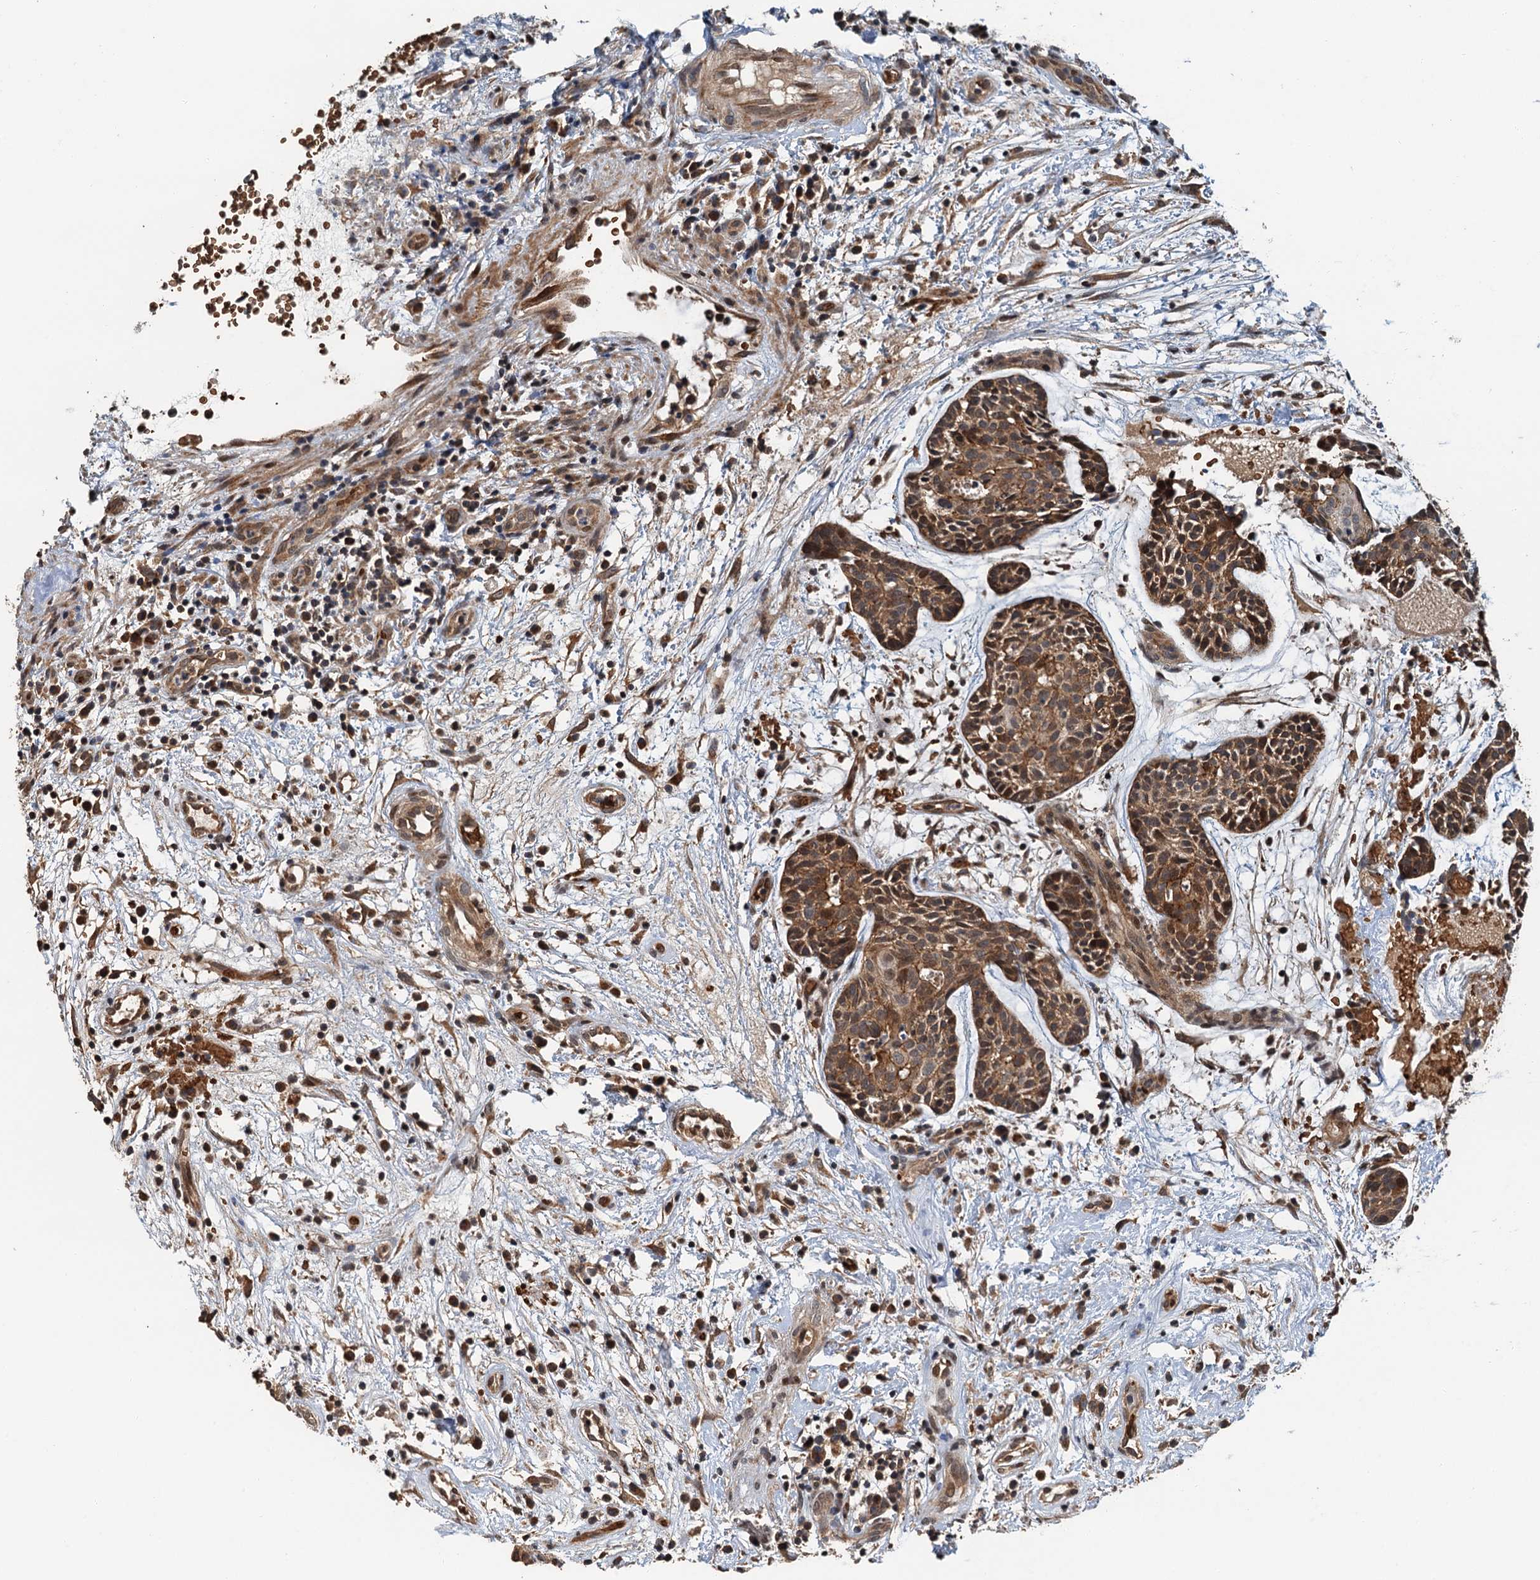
{"staining": {"intensity": "moderate", "quantity": ">75%", "location": "cytoplasmic/membranous"}, "tissue": "head and neck cancer", "cell_type": "Tumor cells", "image_type": "cancer", "snomed": [{"axis": "morphology", "description": "Adenocarcinoma, NOS"}, {"axis": "topography", "description": "Subcutis"}, {"axis": "topography", "description": "Head-Neck"}], "caption": "This image exhibits immunohistochemistry (IHC) staining of head and neck cancer (adenocarcinoma), with medium moderate cytoplasmic/membranous positivity in approximately >75% of tumor cells.", "gene": "SNX32", "patient": {"sex": "female", "age": 73}}